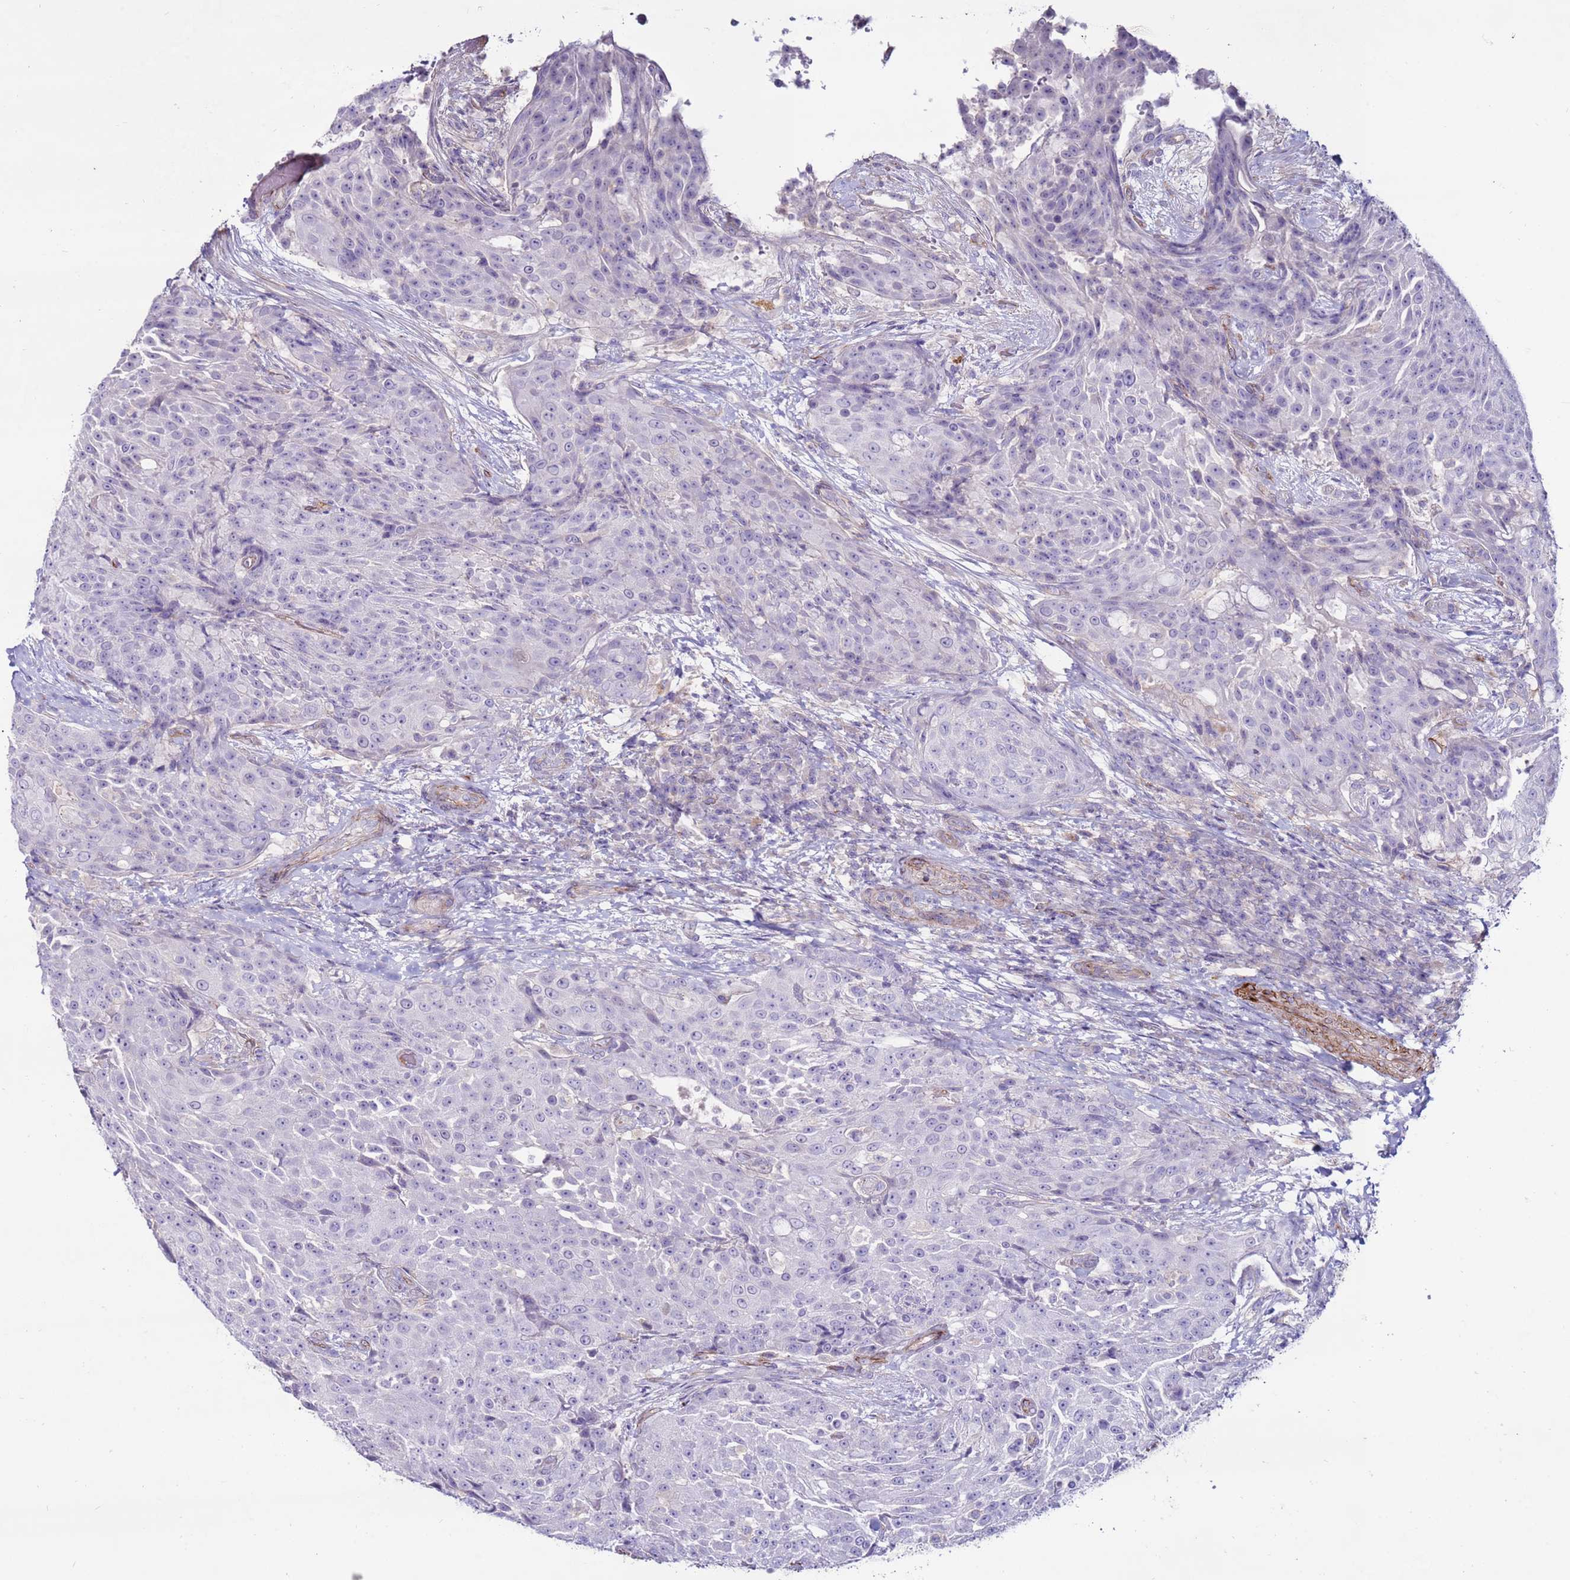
{"staining": {"intensity": "negative", "quantity": "none", "location": "none"}, "tissue": "urothelial cancer", "cell_type": "Tumor cells", "image_type": "cancer", "snomed": [{"axis": "morphology", "description": "Urothelial carcinoma, High grade"}, {"axis": "topography", "description": "Urinary bladder"}], "caption": "Tumor cells are negative for brown protein staining in urothelial carcinoma (high-grade). Nuclei are stained in blue.", "gene": "CLEC4M", "patient": {"sex": "female", "age": 63}}